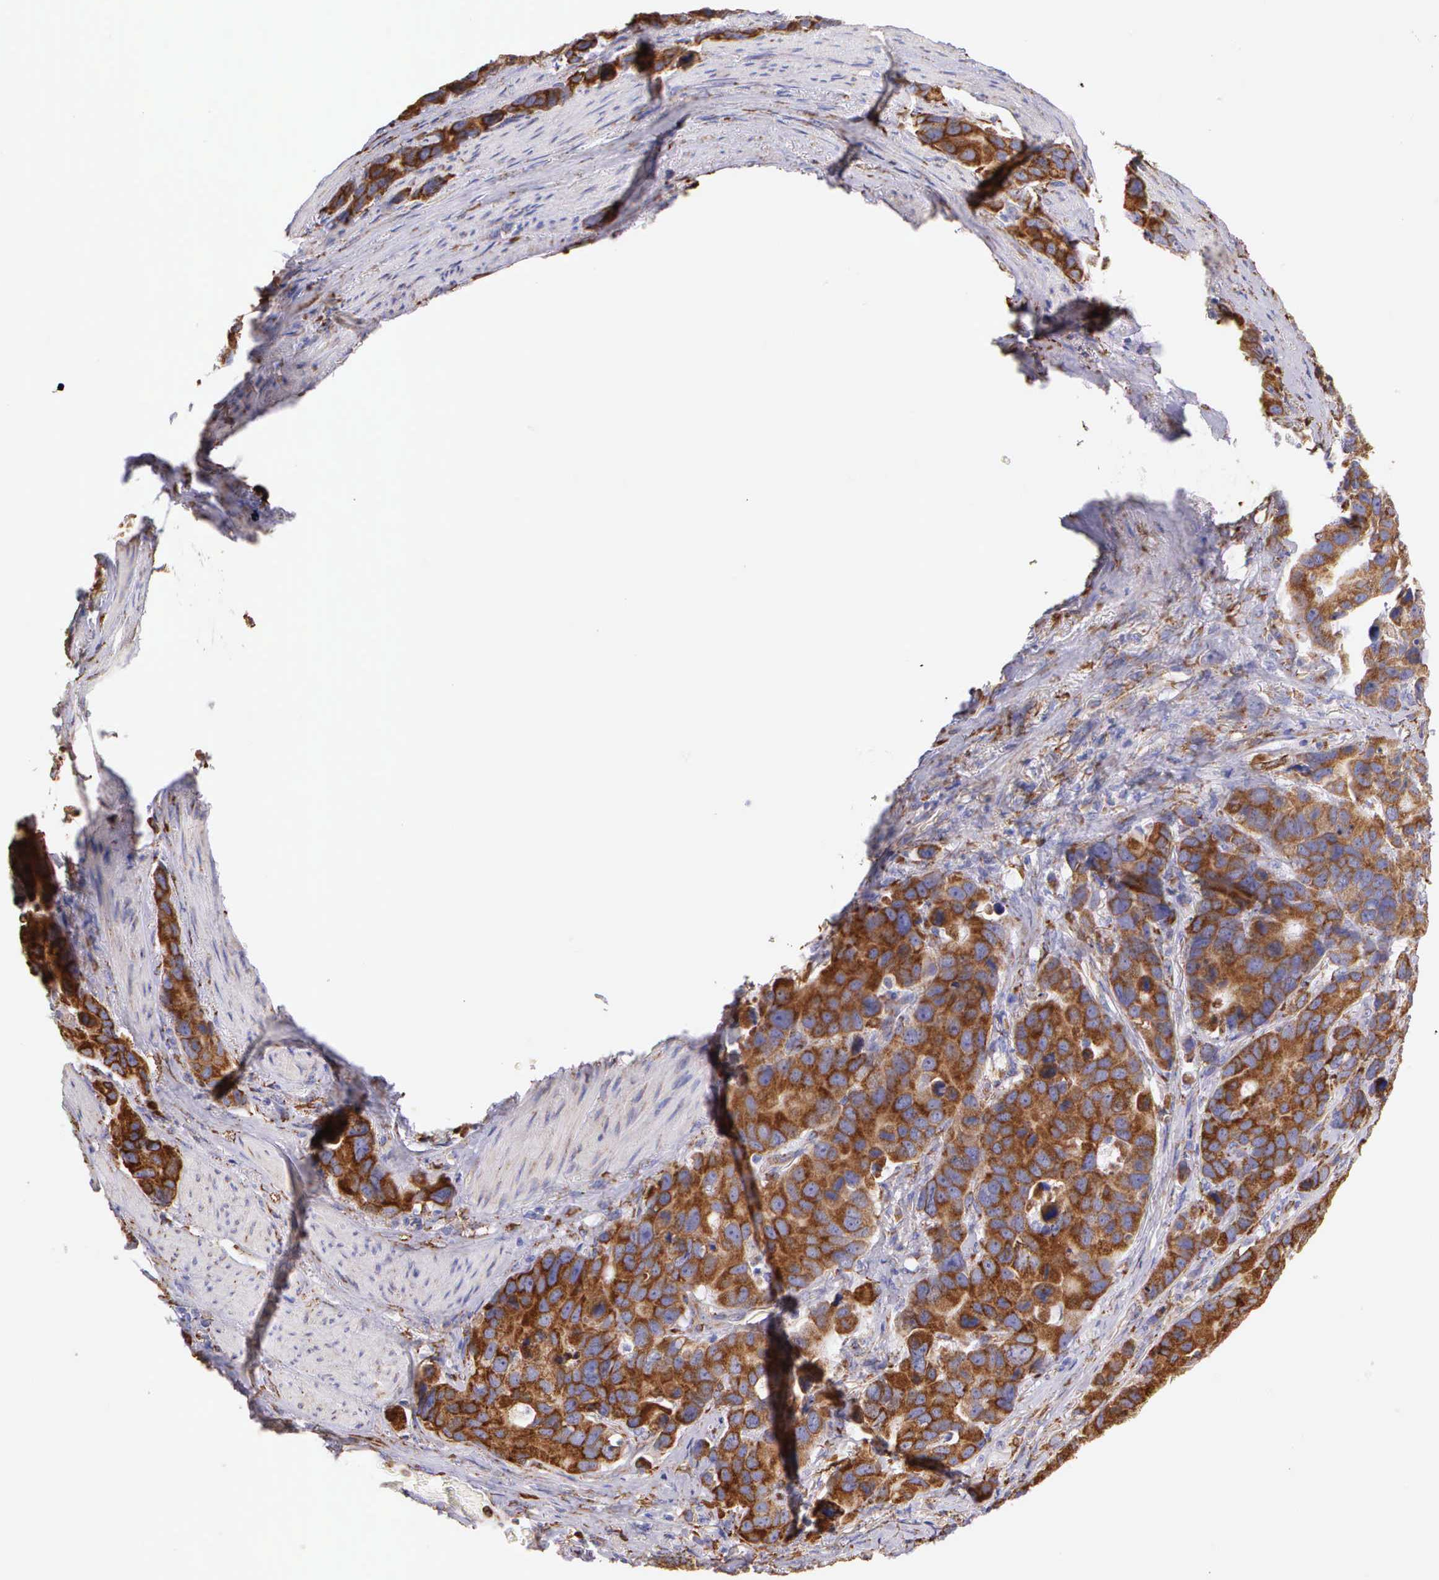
{"staining": {"intensity": "strong", "quantity": "25%-75%", "location": "cytoplasmic/membranous"}, "tissue": "stomach cancer", "cell_type": "Tumor cells", "image_type": "cancer", "snomed": [{"axis": "morphology", "description": "Adenocarcinoma, NOS"}, {"axis": "topography", "description": "Stomach, upper"}], "caption": "Protein expression analysis of adenocarcinoma (stomach) reveals strong cytoplasmic/membranous expression in about 25%-75% of tumor cells.", "gene": "CKAP4", "patient": {"sex": "male", "age": 71}}